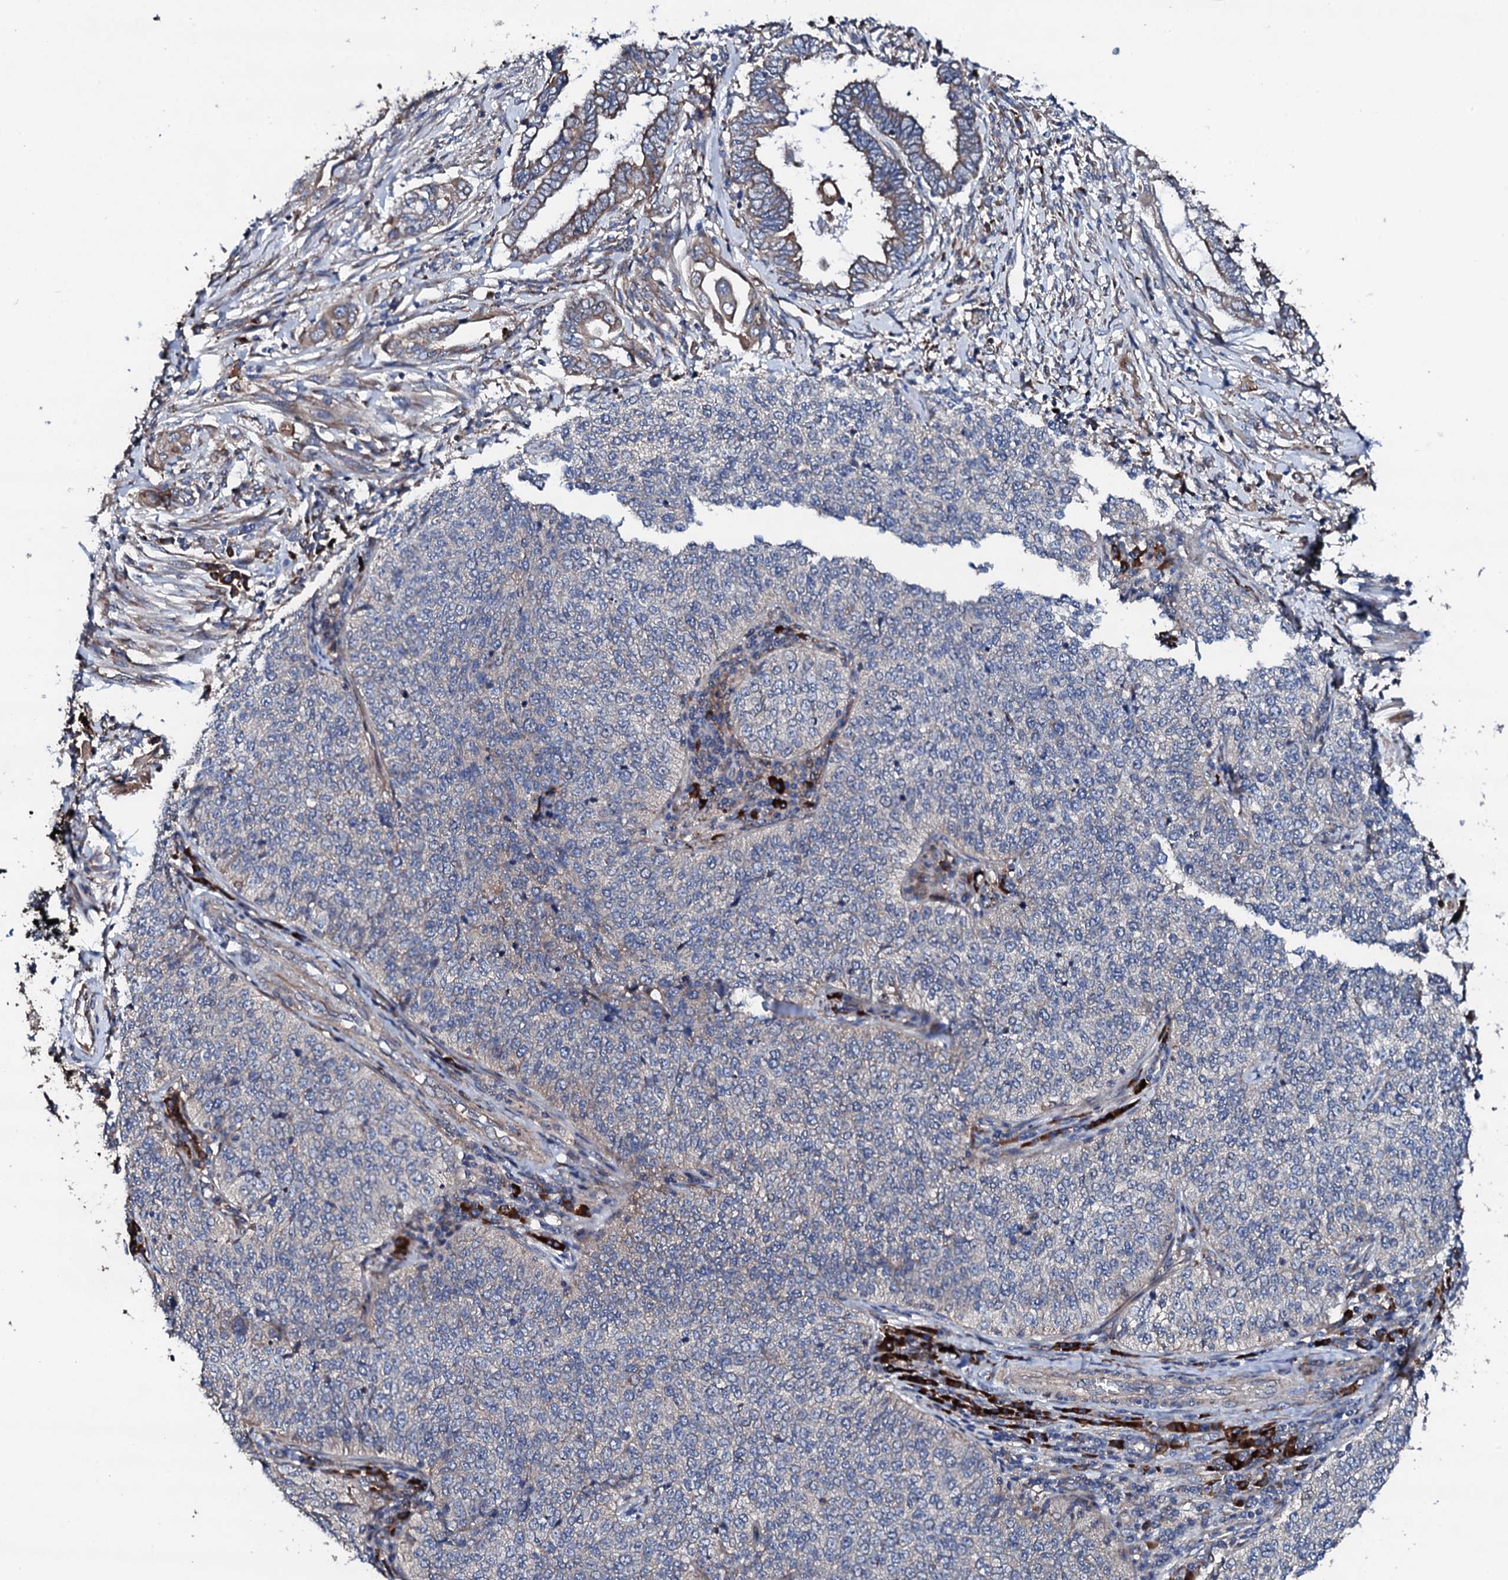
{"staining": {"intensity": "negative", "quantity": "none", "location": "none"}, "tissue": "cervical cancer", "cell_type": "Tumor cells", "image_type": "cancer", "snomed": [{"axis": "morphology", "description": "Squamous cell carcinoma, NOS"}, {"axis": "topography", "description": "Cervix"}], "caption": "Protein analysis of cervical cancer shows no significant positivity in tumor cells. (DAB IHC with hematoxylin counter stain).", "gene": "LIPT2", "patient": {"sex": "female", "age": 35}}